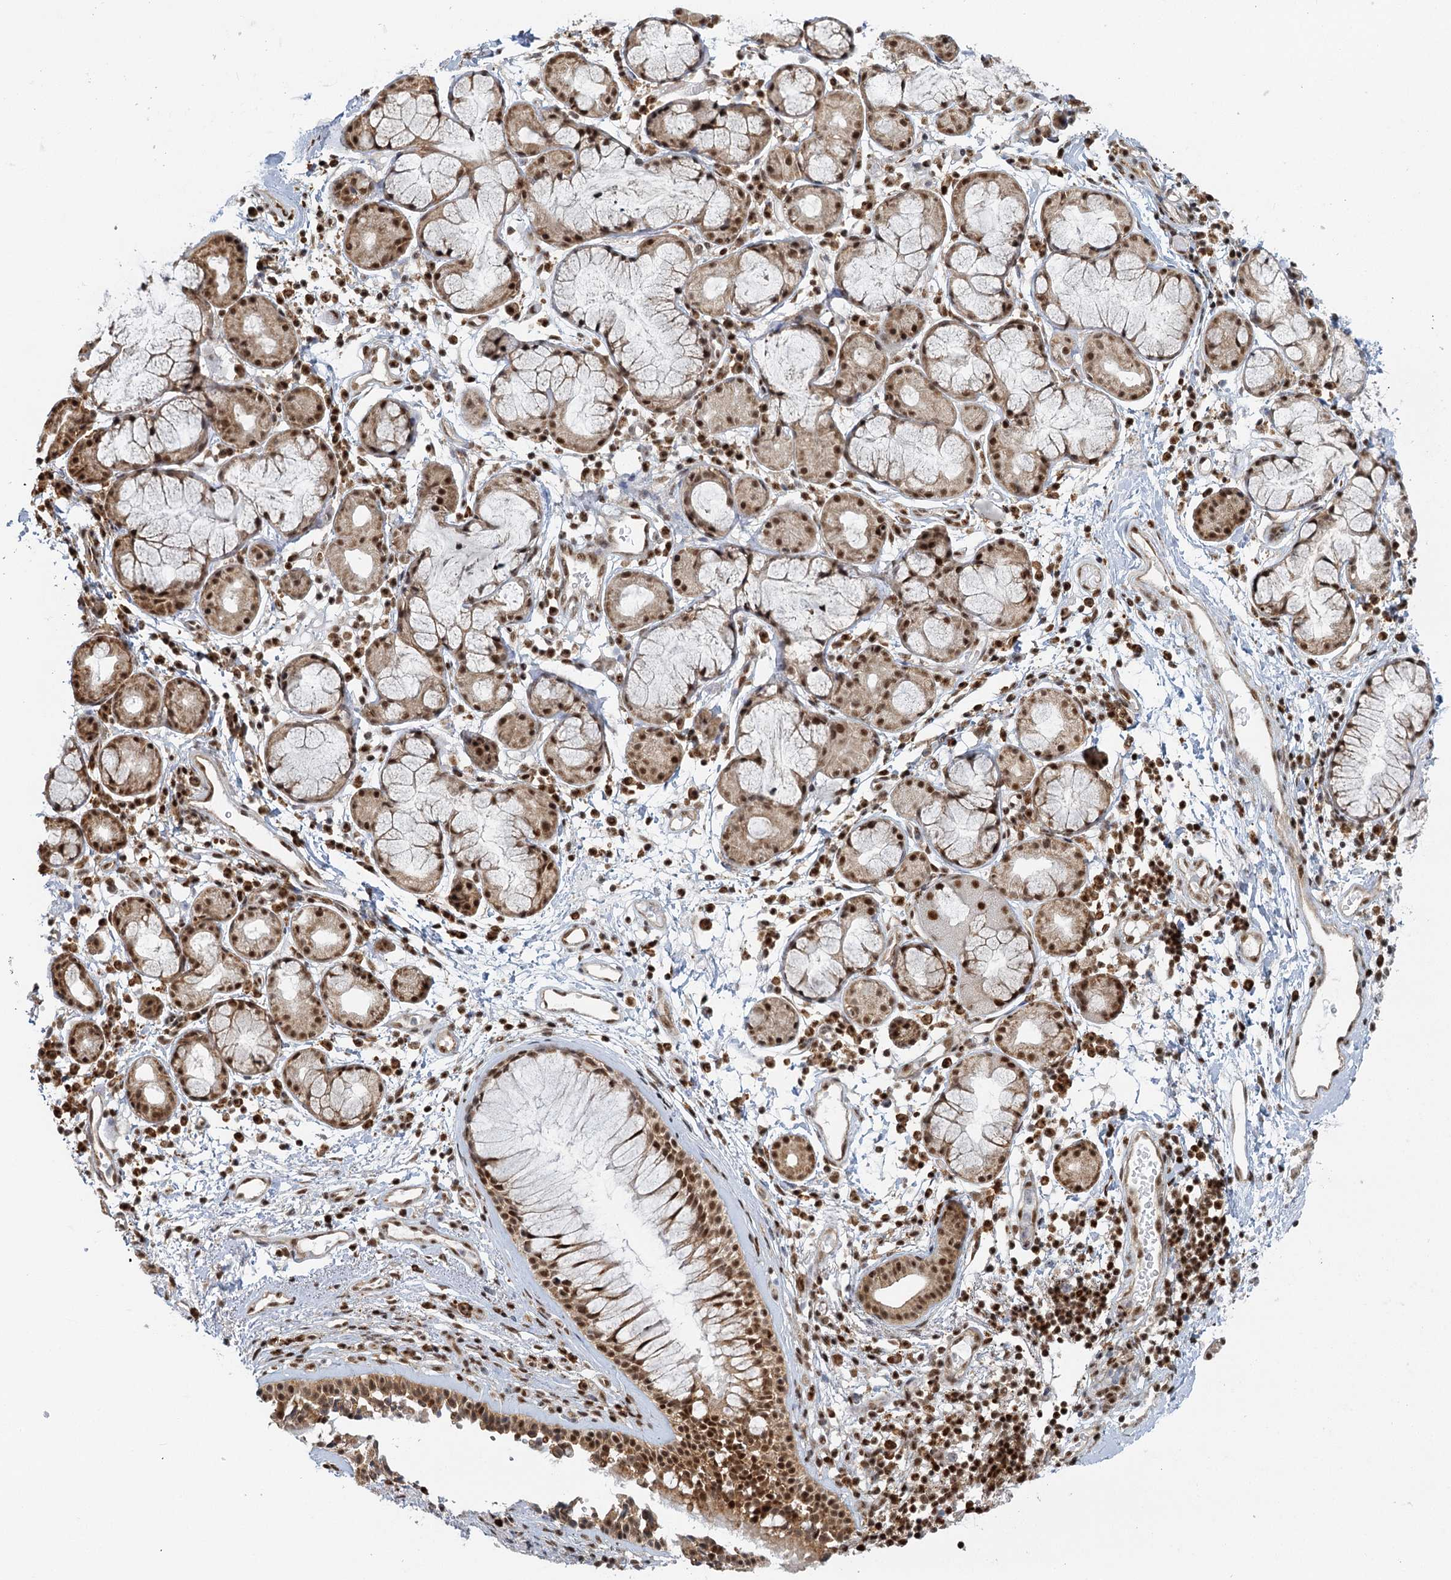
{"staining": {"intensity": "strong", "quantity": ">75%", "location": "cytoplasmic/membranous,nuclear"}, "tissue": "nasopharynx", "cell_type": "Respiratory epithelial cells", "image_type": "normal", "snomed": [{"axis": "morphology", "description": "Normal tissue, NOS"}, {"axis": "morphology", "description": "Inflammation, NOS"}, {"axis": "topography", "description": "Nasopharynx"}], "caption": "Nasopharynx stained with immunohistochemistry displays strong cytoplasmic/membranous,nuclear expression in approximately >75% of respiratory epithelial cells.", "gene": "GPATCH11", "patient": {"sex": "male", "age": 70}}